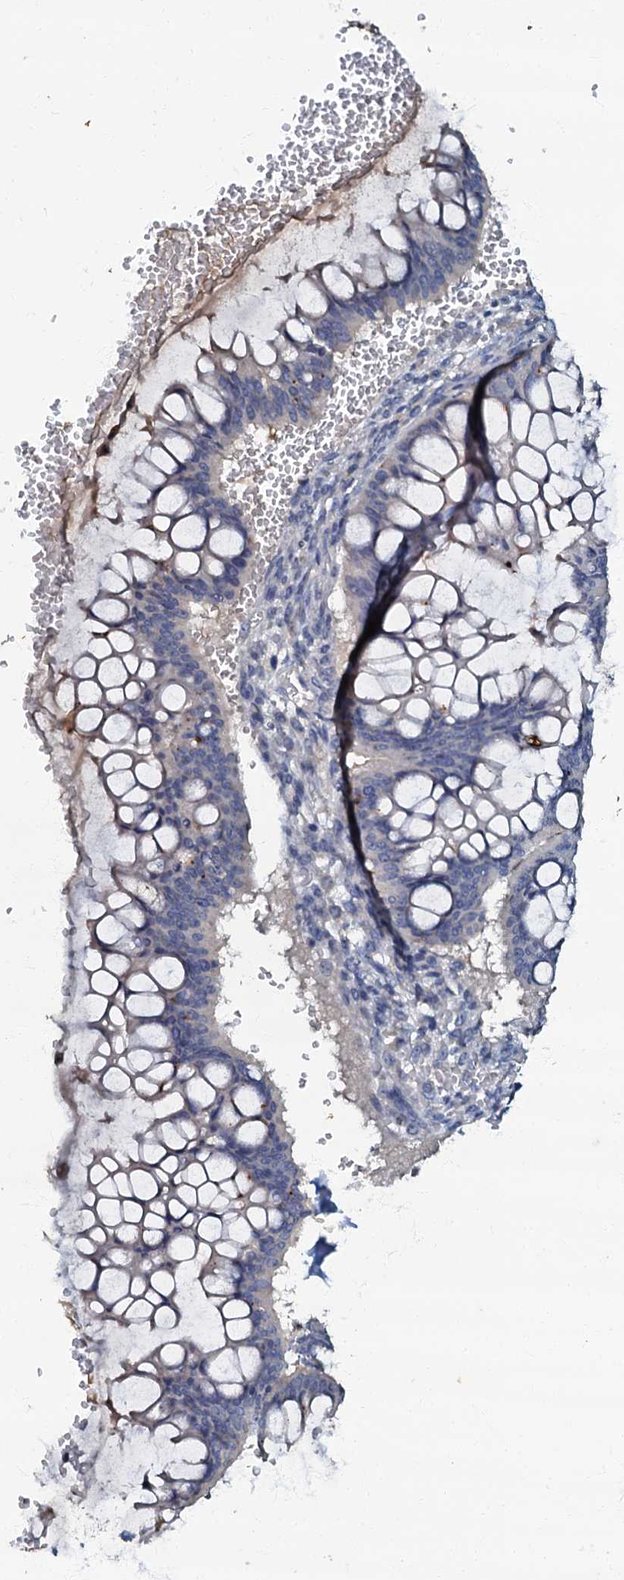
{"staining": {"intensity": "negative", "quantity": "none", "location": "none"}, "tissue": "ovarian cancer", "cell_type": "Tumor cells", "image_type": "cancer", "snomed": [{"axis": "morphology", "description": "Cystadenocarcinoma, mucinous, NOS"}, {"axis": "topography", "description": "Ovary"}], "caption": "A photomicrograph of human ovarian cancer (mucinous cystadenocarcinoma) is negative for staining in tumor cells.", "gene": "OLAH", "patient": {"sex": "female", "age": 73}}